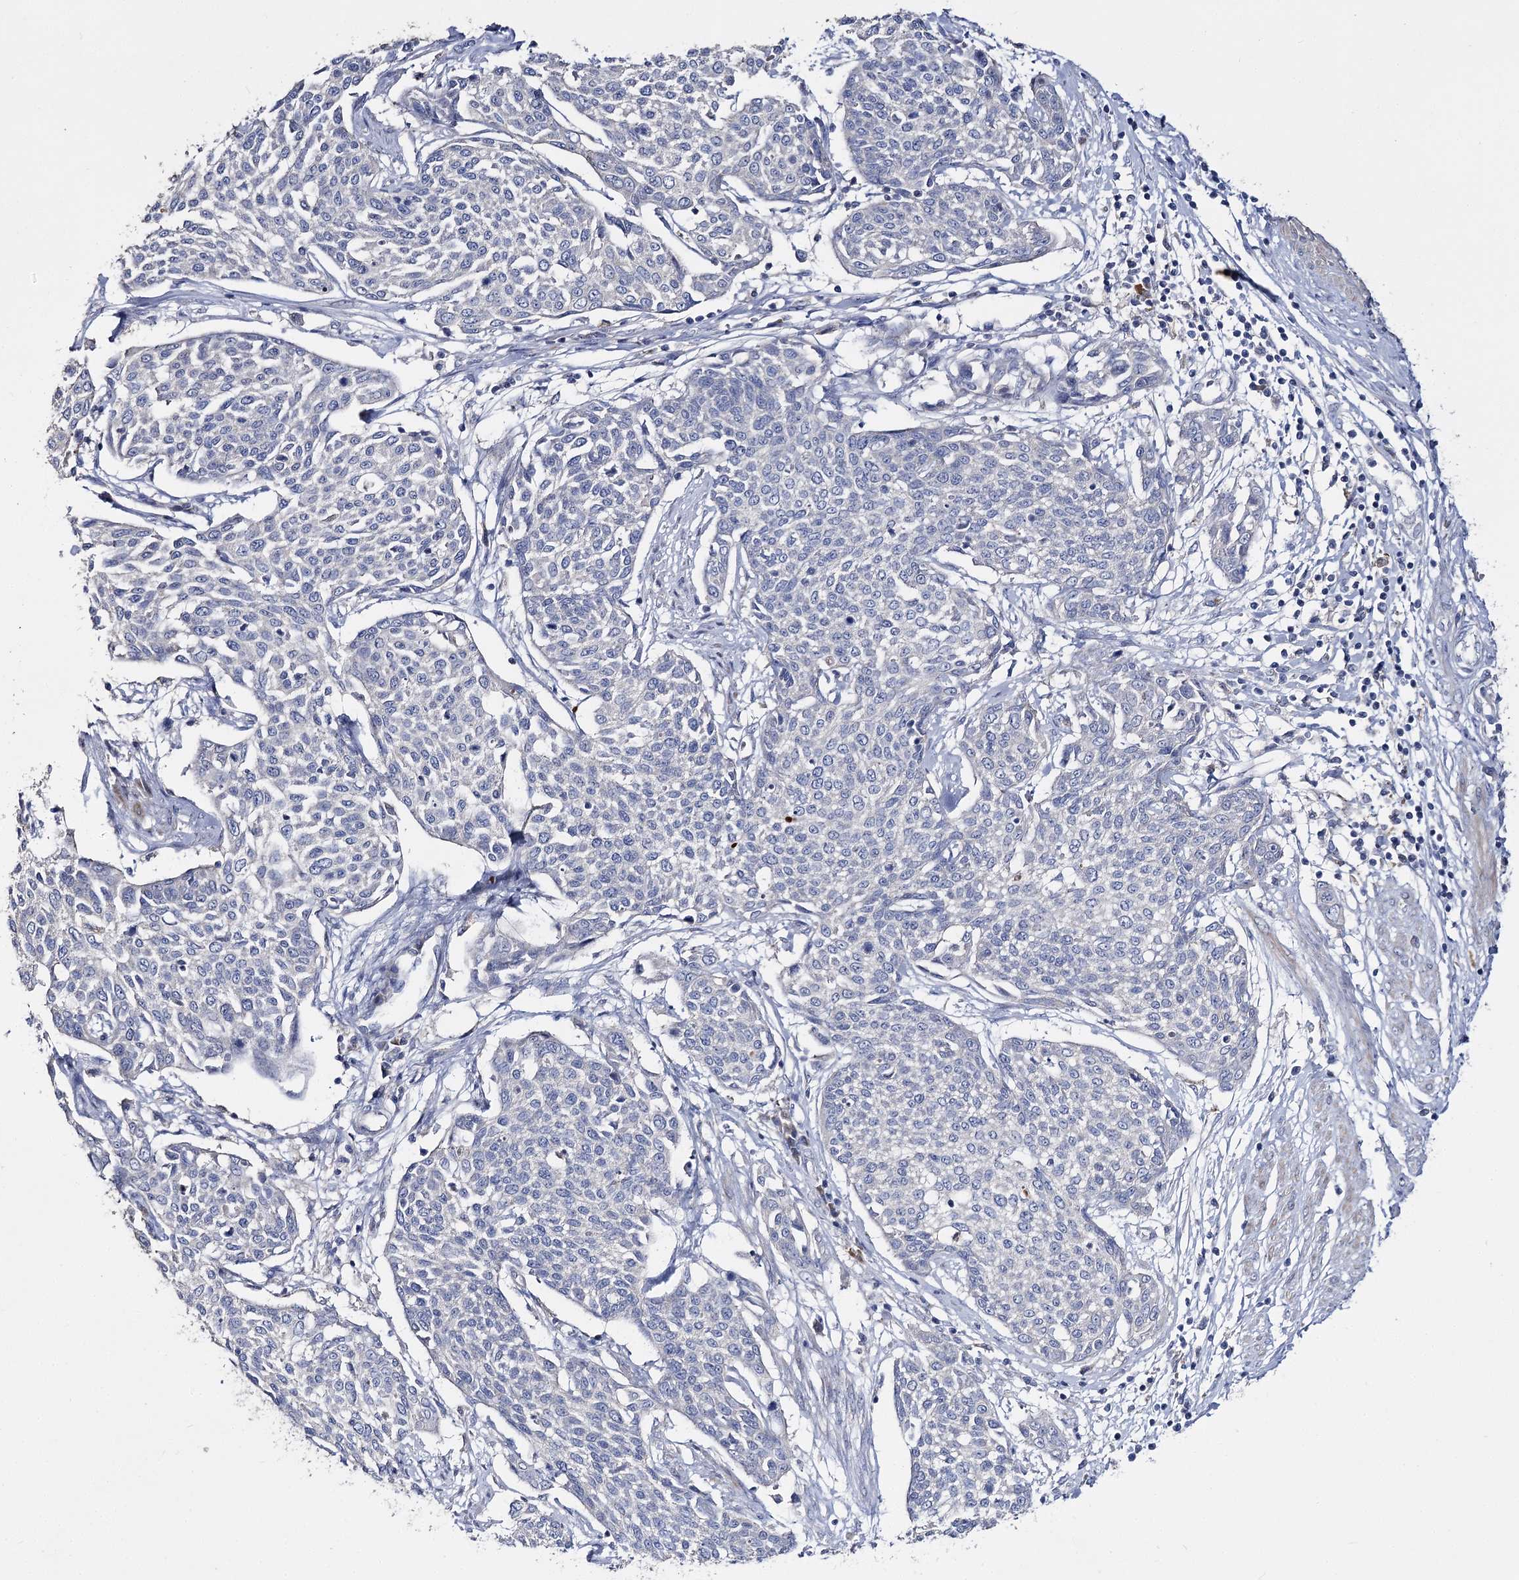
{"staining": {"intensity": "negative", "quantity": "none", "location": "none"}, "tissue": "cervical cancer", "cell_type": "Tumor cells", "image_type": "cancer", "snomed": [{"axis": "morphology", "description": "Squamous cell carcinoma, NOS"}, {"axis": "topography", "description": "Cervix"}], "caption": "IHC micrograph of neoplastic tissue: human cervical squamous cell carcinoma stained with DAB (3,3'-diaminobenzidine) exhibits no significant protein positivity in tumor cells. (Stains: DAB (3,3'-diaminobenzidine) immunohistochemistry with hematoxylin counter stain, Microscopy: brightfield microscopy at high magnification).", "gene": "NRAP", "patient": {"sex": "female", "age": 34}}